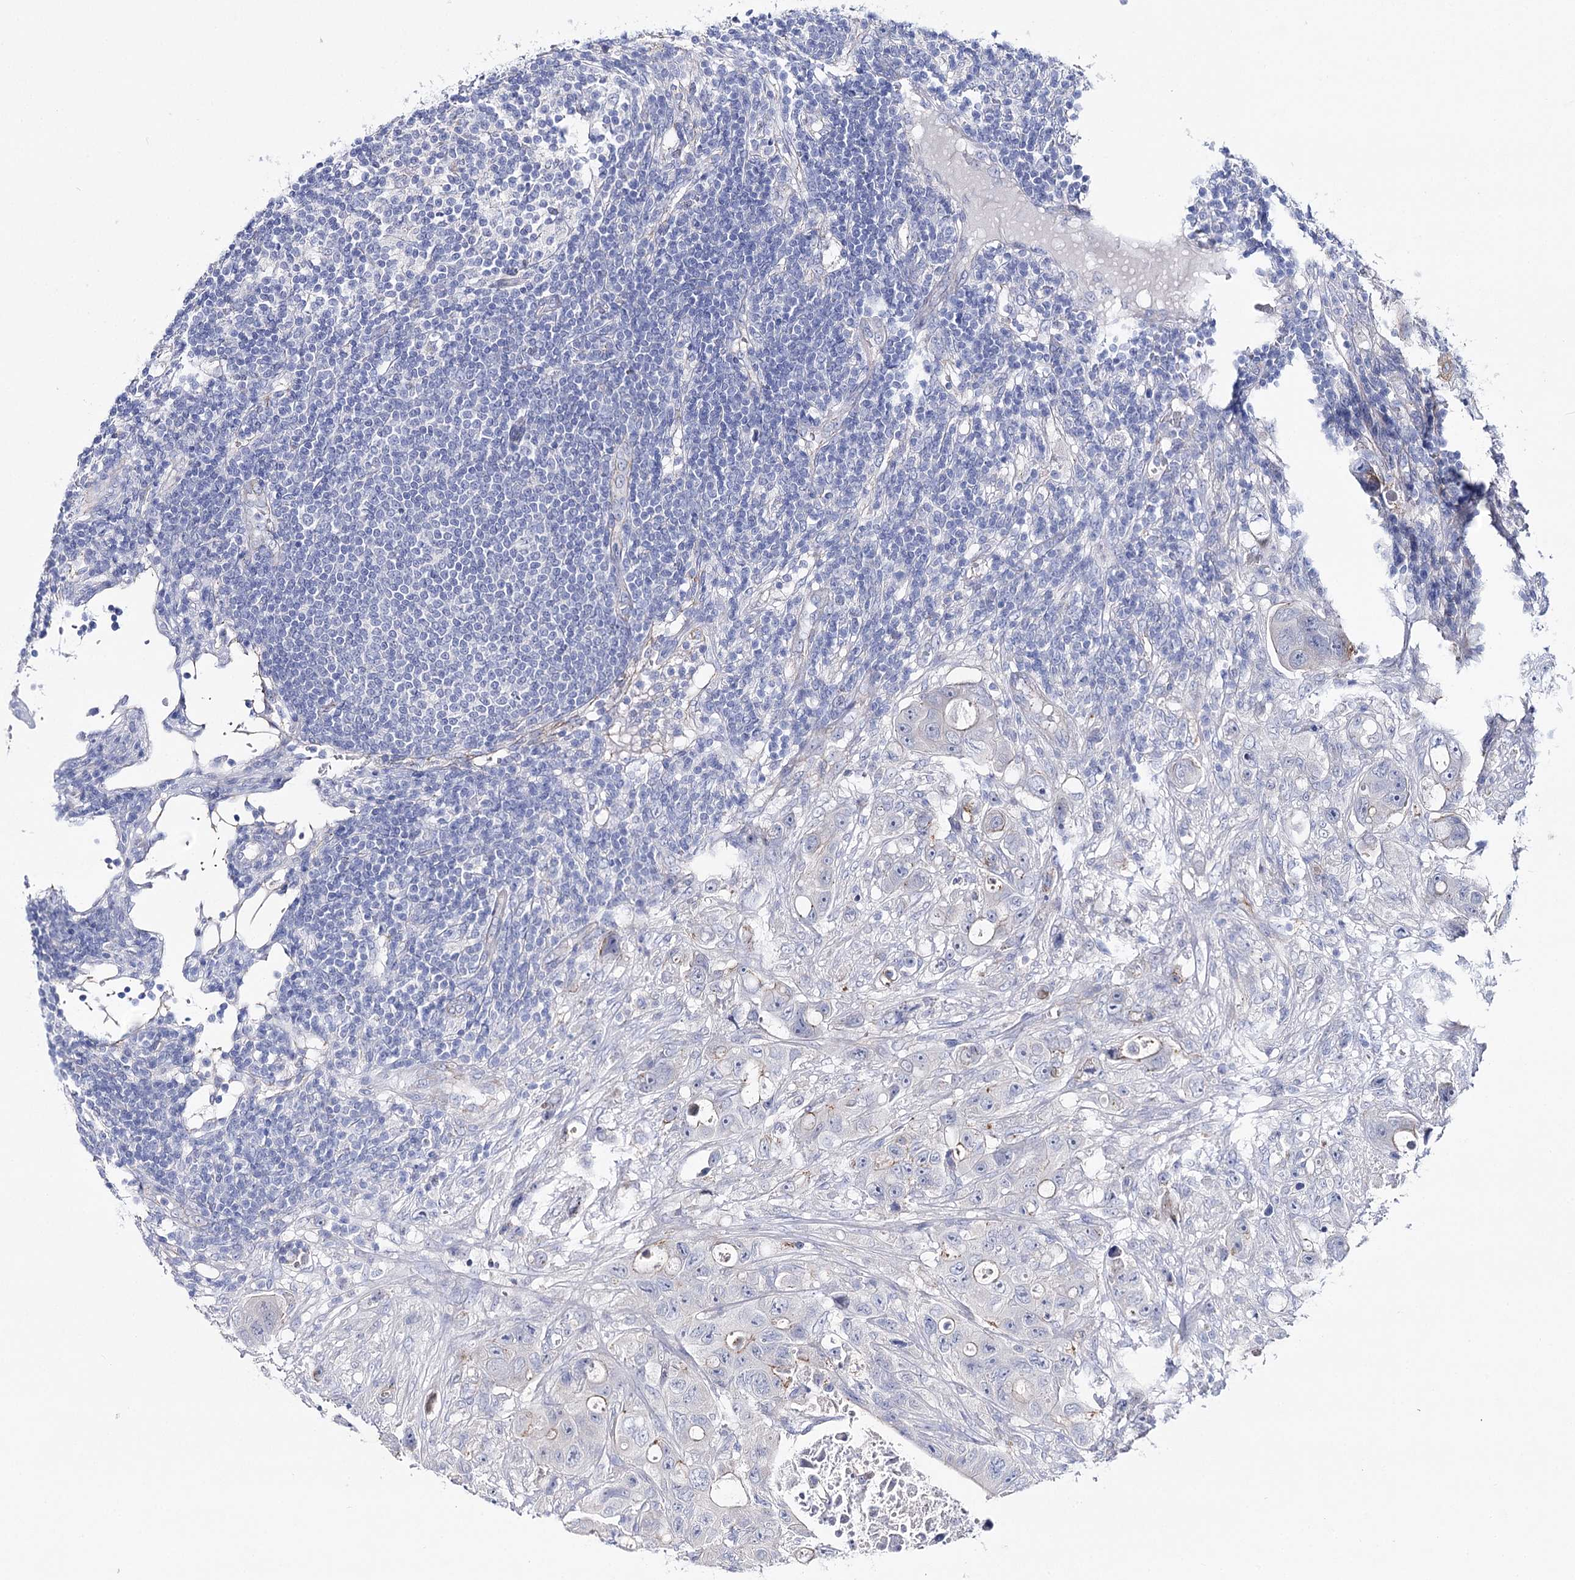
{"staining": {"intensity": "negative", "quantity": "none", "location": "none"}, "tissue": "colorectal cancer", "cell_type": "Tumor cells", "image_type": "cancer", "snomed": [{"axis": "morphology", "description": "Adenocarcinoma, NOS"}, {"axis": "topography", "description": "Colon"}], "caption": "DAB immunohistochemical staining of colorectal cancer (adenocarcinoma) displays no significant positivity in tumor cells.", "gene": "NRAP", "patient": {"sex": "female", "age": 46}}